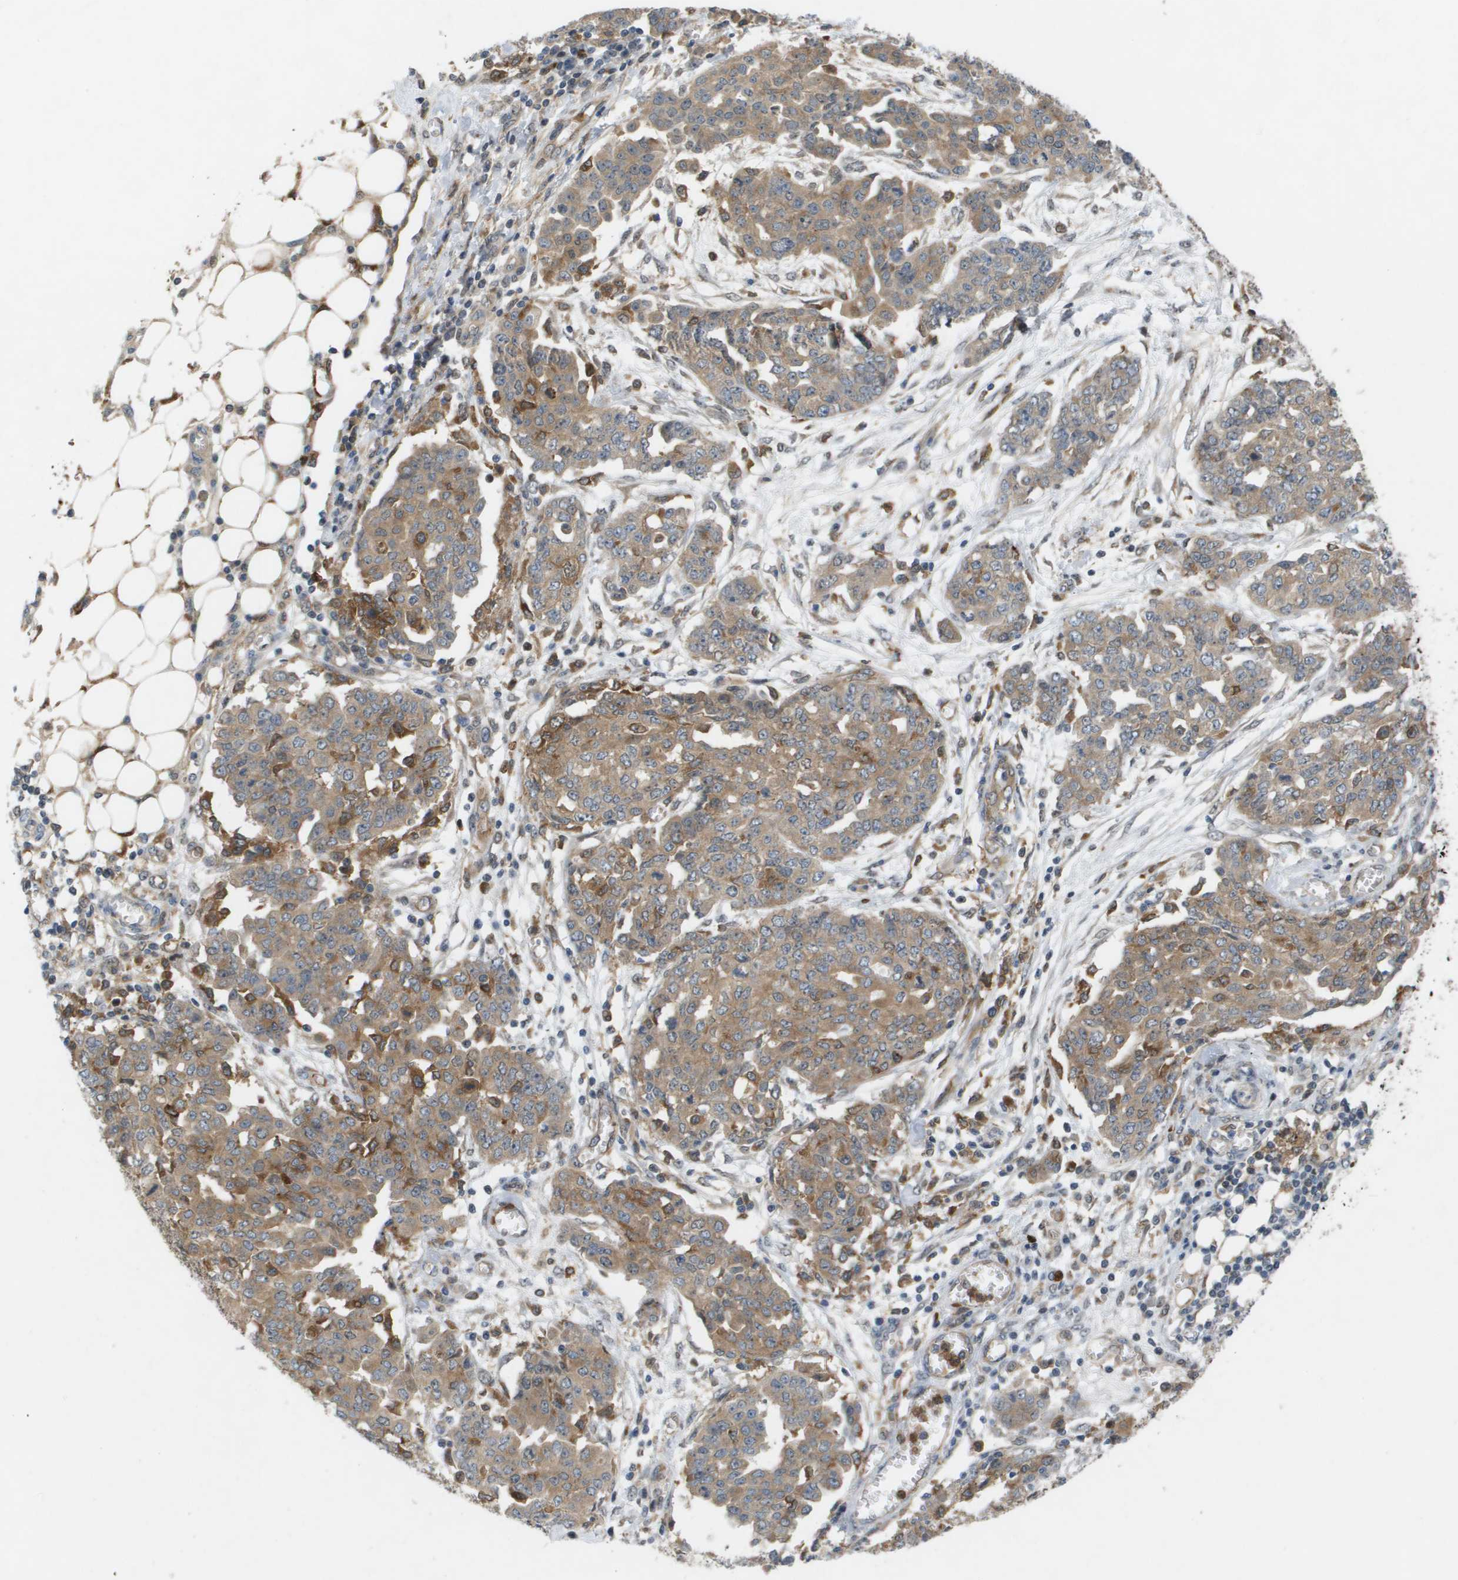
{"staining": {"intensity": "moderate", "quantity": "25%-75%", "location": "cytoplasmic/membranous"}, "tissue": "ovarian cancer", "cell_type": "Tumor cells", "image_type": "cancer", "snomed": [{"axis": "morphology", "description": "Cystadenocarcinoma, serous, NOS"}, {"axis": "topography", "description": "Soft tissue"}, {"axis": "topography", "description": "Ovary"}], "caption": "The micrograph displays a brown stain indicating the presence of a protein in the cytoplasmic/membranous of tumor cells in ovarian cancer (serous cystadenocarcinoma).", "gene": "PALD1", "patient": {"sex": "female", "age": 57}}